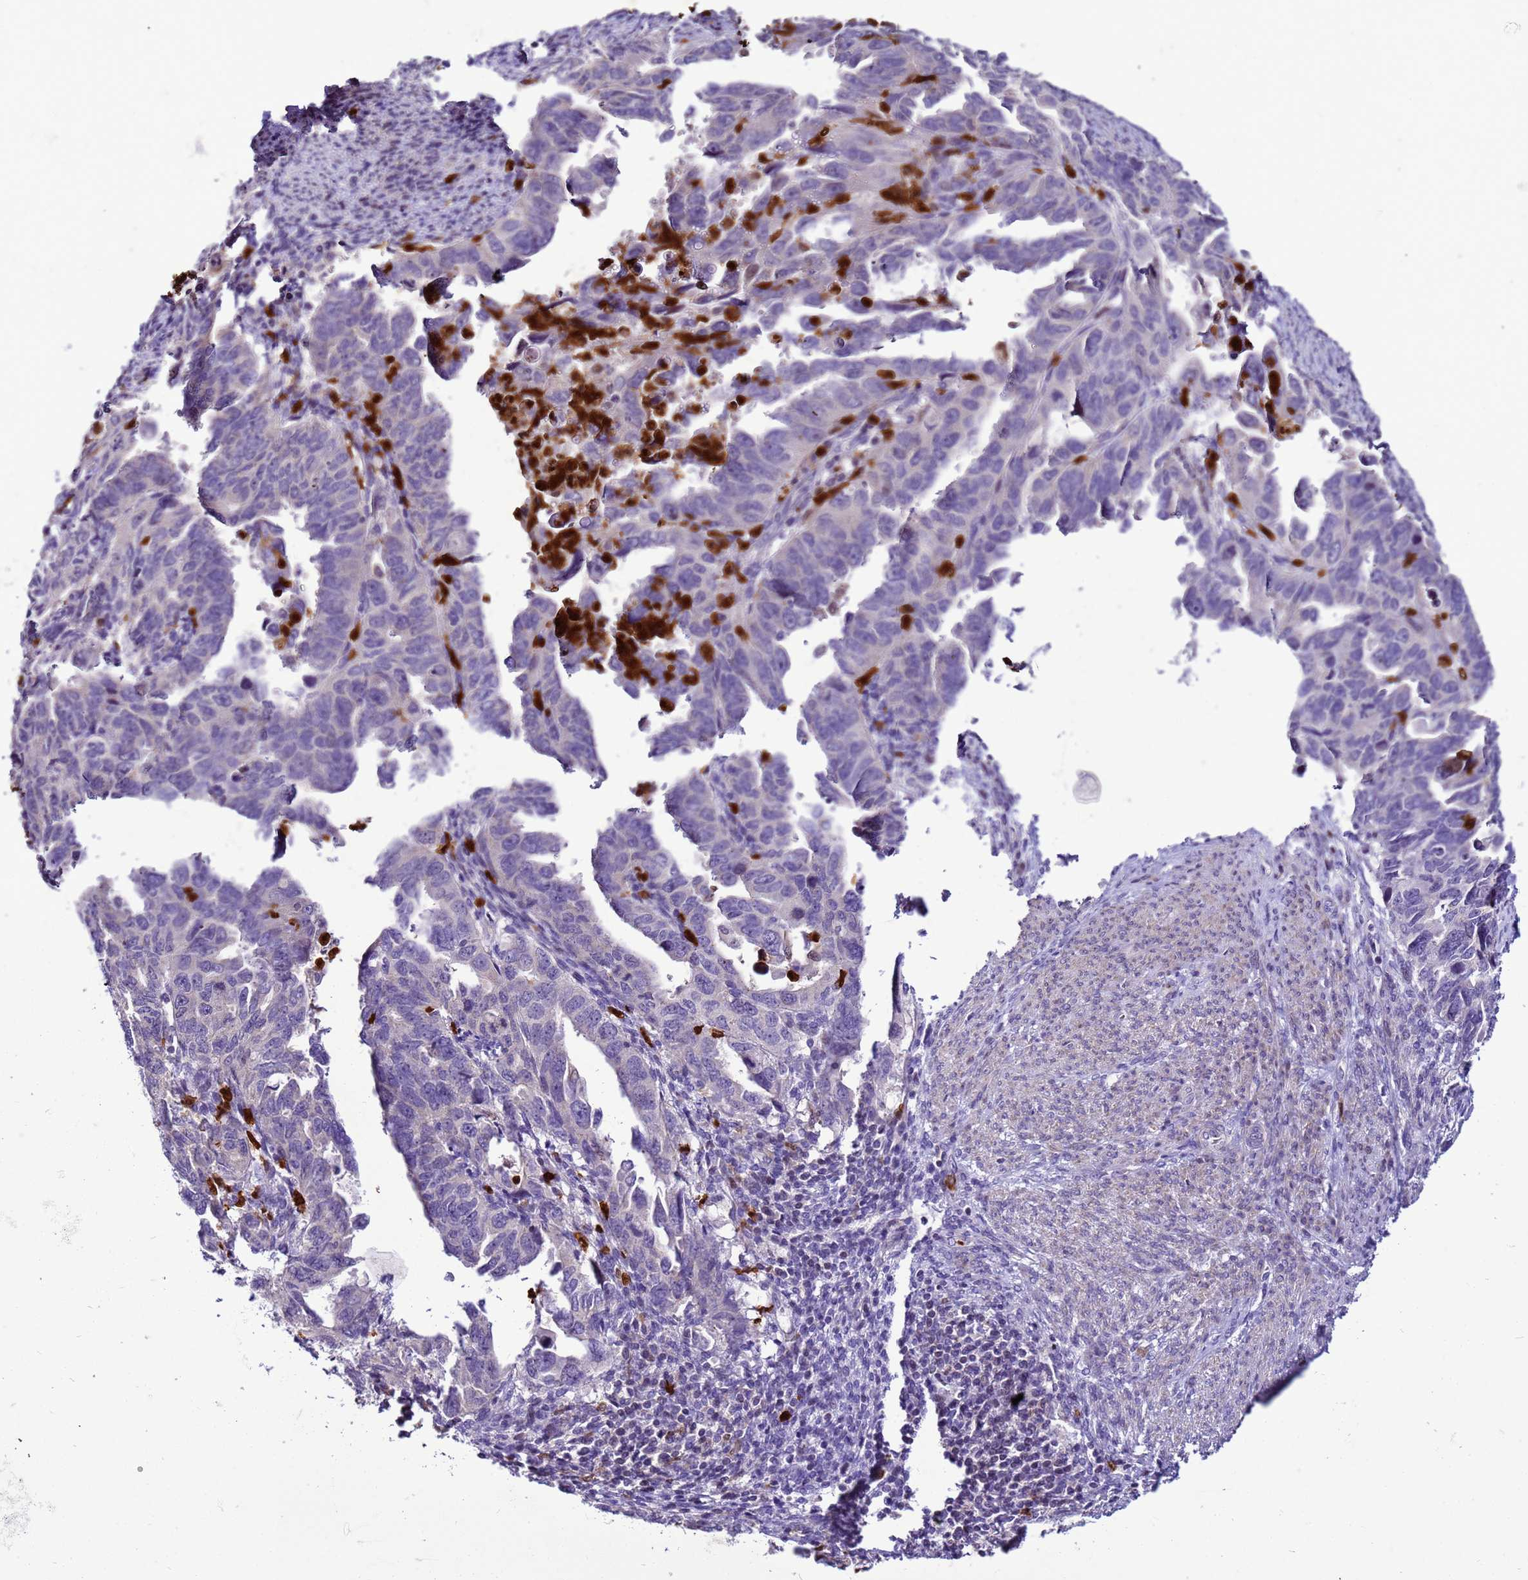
{"staining": {"intensity": "negative", "quantity": "none", "location": "none"}, "tissue": "endometrial cancer", "cell_type": "Tumor cells", "image_type": "cancer", "snomed": [{"axis": "morphology", "description": "Adenocarcinoma, NOS"}, {"axis": "topography", "description": "Endometrium"}], "caption": "Immunohistochemistry of human endometrial cancer displays no positivity in tumor cells.", "gene": "VPS4B", "patient": {"sex": "female", "age": 65}}